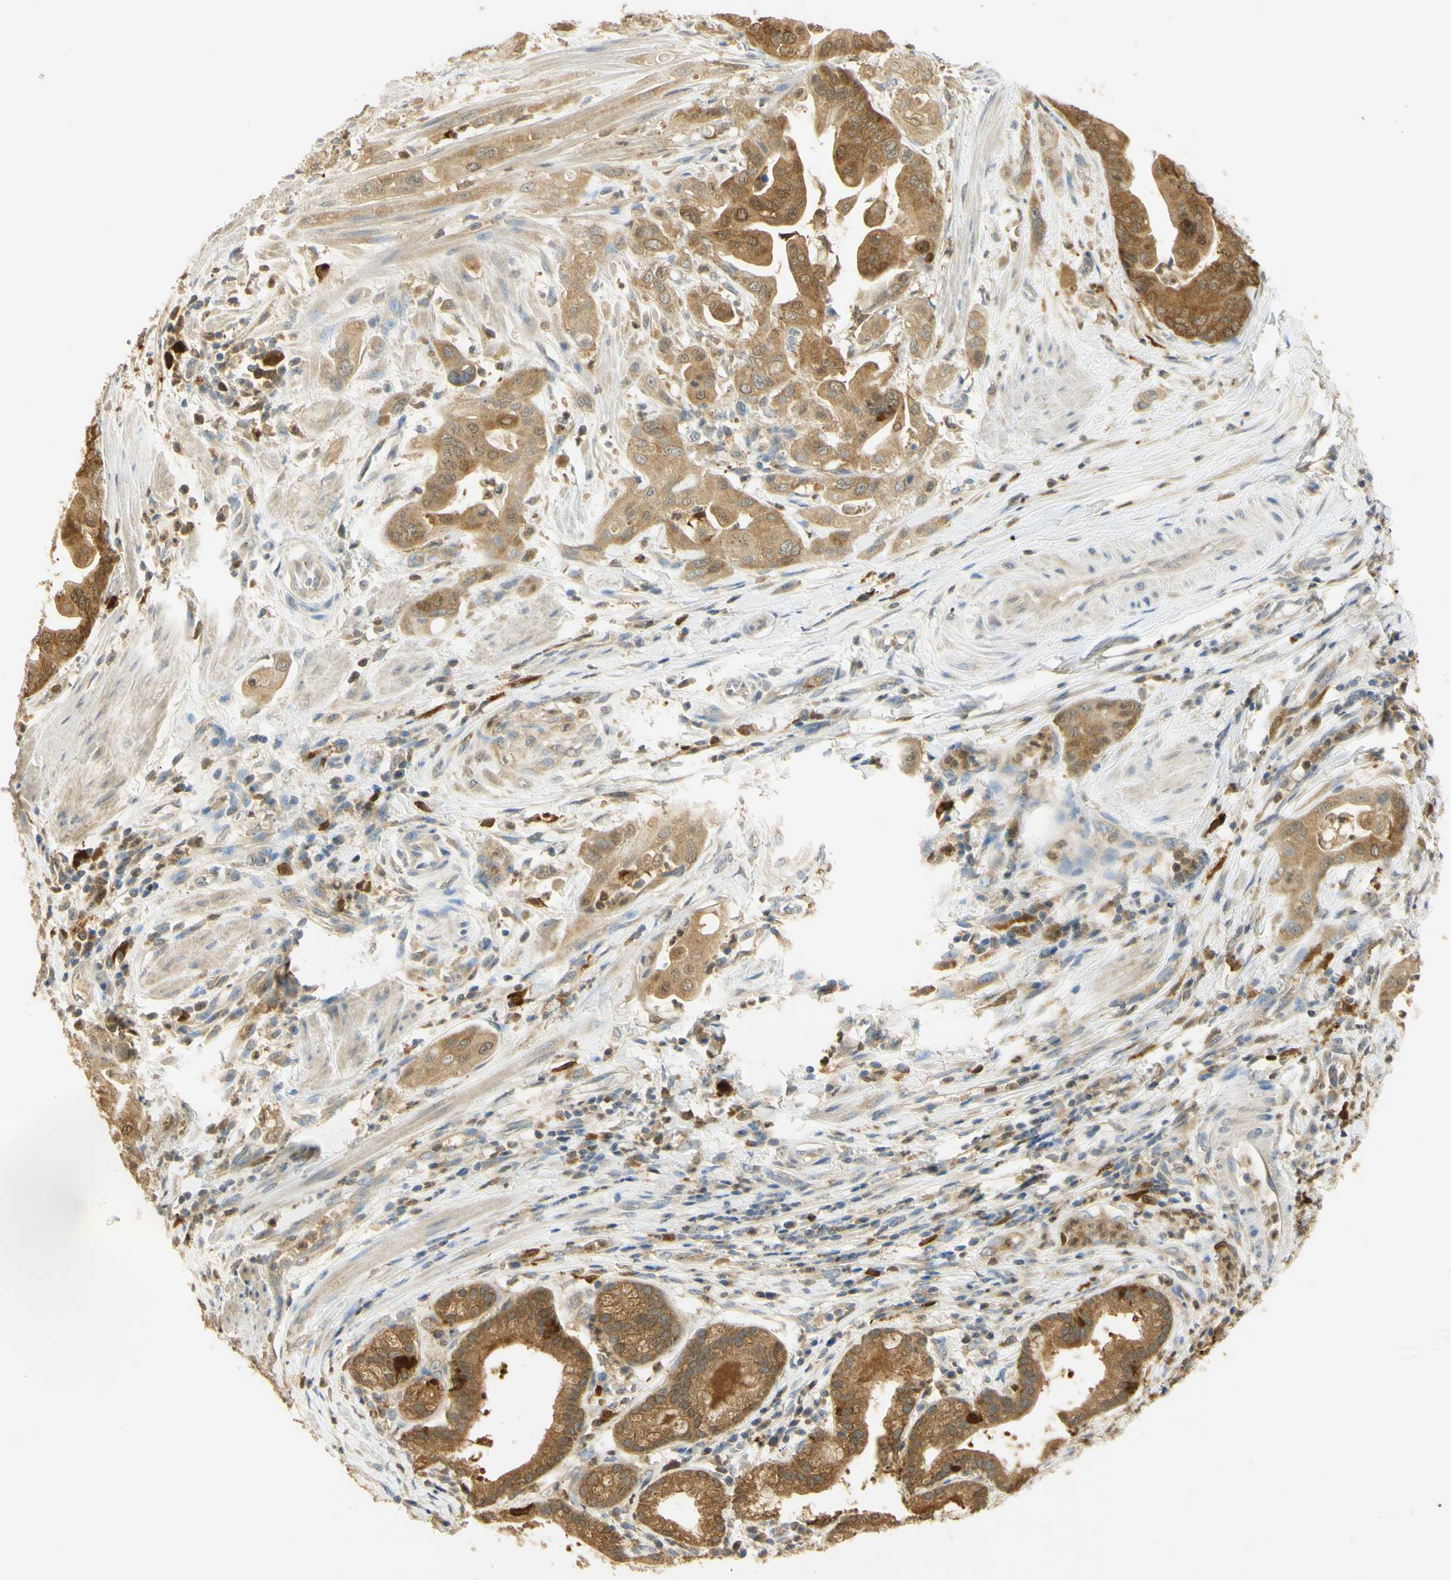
{"staining": {"intensity": "moderate", "quantity": ">75%", "location": "cytoplasmic/membranous"}, "tissue": "pancreatic cancer", "cell_type": "Tumor cells", "image_type": "cancer", "snomed": [{"axis": "morphology", "description": "Adenocarcinoma, NOS"}, {"axis": "topography", "description": "Pancreas"}], "caption": "Immunohistochemistry photomicrograph of neoplastic tissue: human pancreatic adenocarcinoma stained using IHC exhibits medium levels of moderate protein expression localized specifically in the cytoplasmic/membranous of tumor cells, appearing as a cytoplasmic/membranous brown color.", "gene": "PAK1", "patient": {"sex": "female", "age": 75}}